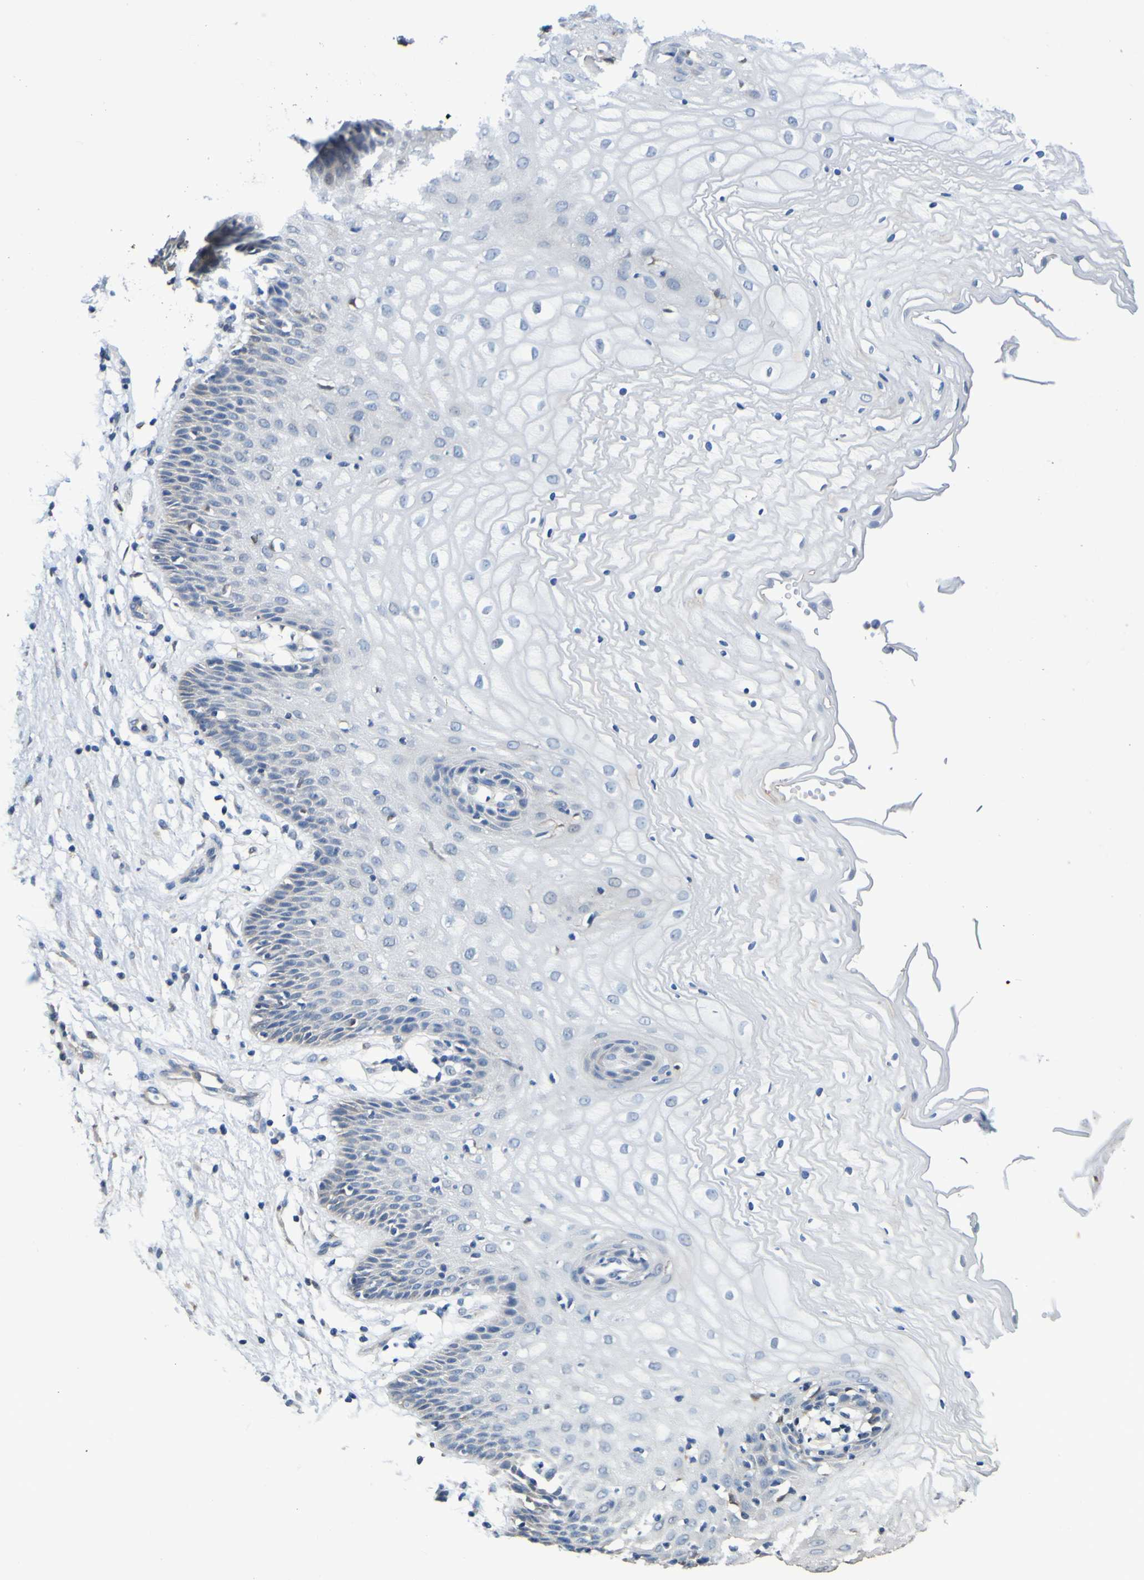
{"staining": {"intensity": "weak", "quantity": "<25%", "location": "cytoplasmic/membranous"}, "tissue": "vagina", "cell_type": "Squamous epithelial cells", "image_type": "normal", "snomed": [{"axis": "morphology", "description": "Normal tissue, NOS"}, {"axis": "topography", "description": "Vagina"}], "caption": "A high-resolution histopathology image shows IHC staining of benign vagina, which reveals no significant expression in squamous epithelial cells.", "gene": "METAP2", "patient": {"sex": "female", "age": 34}}